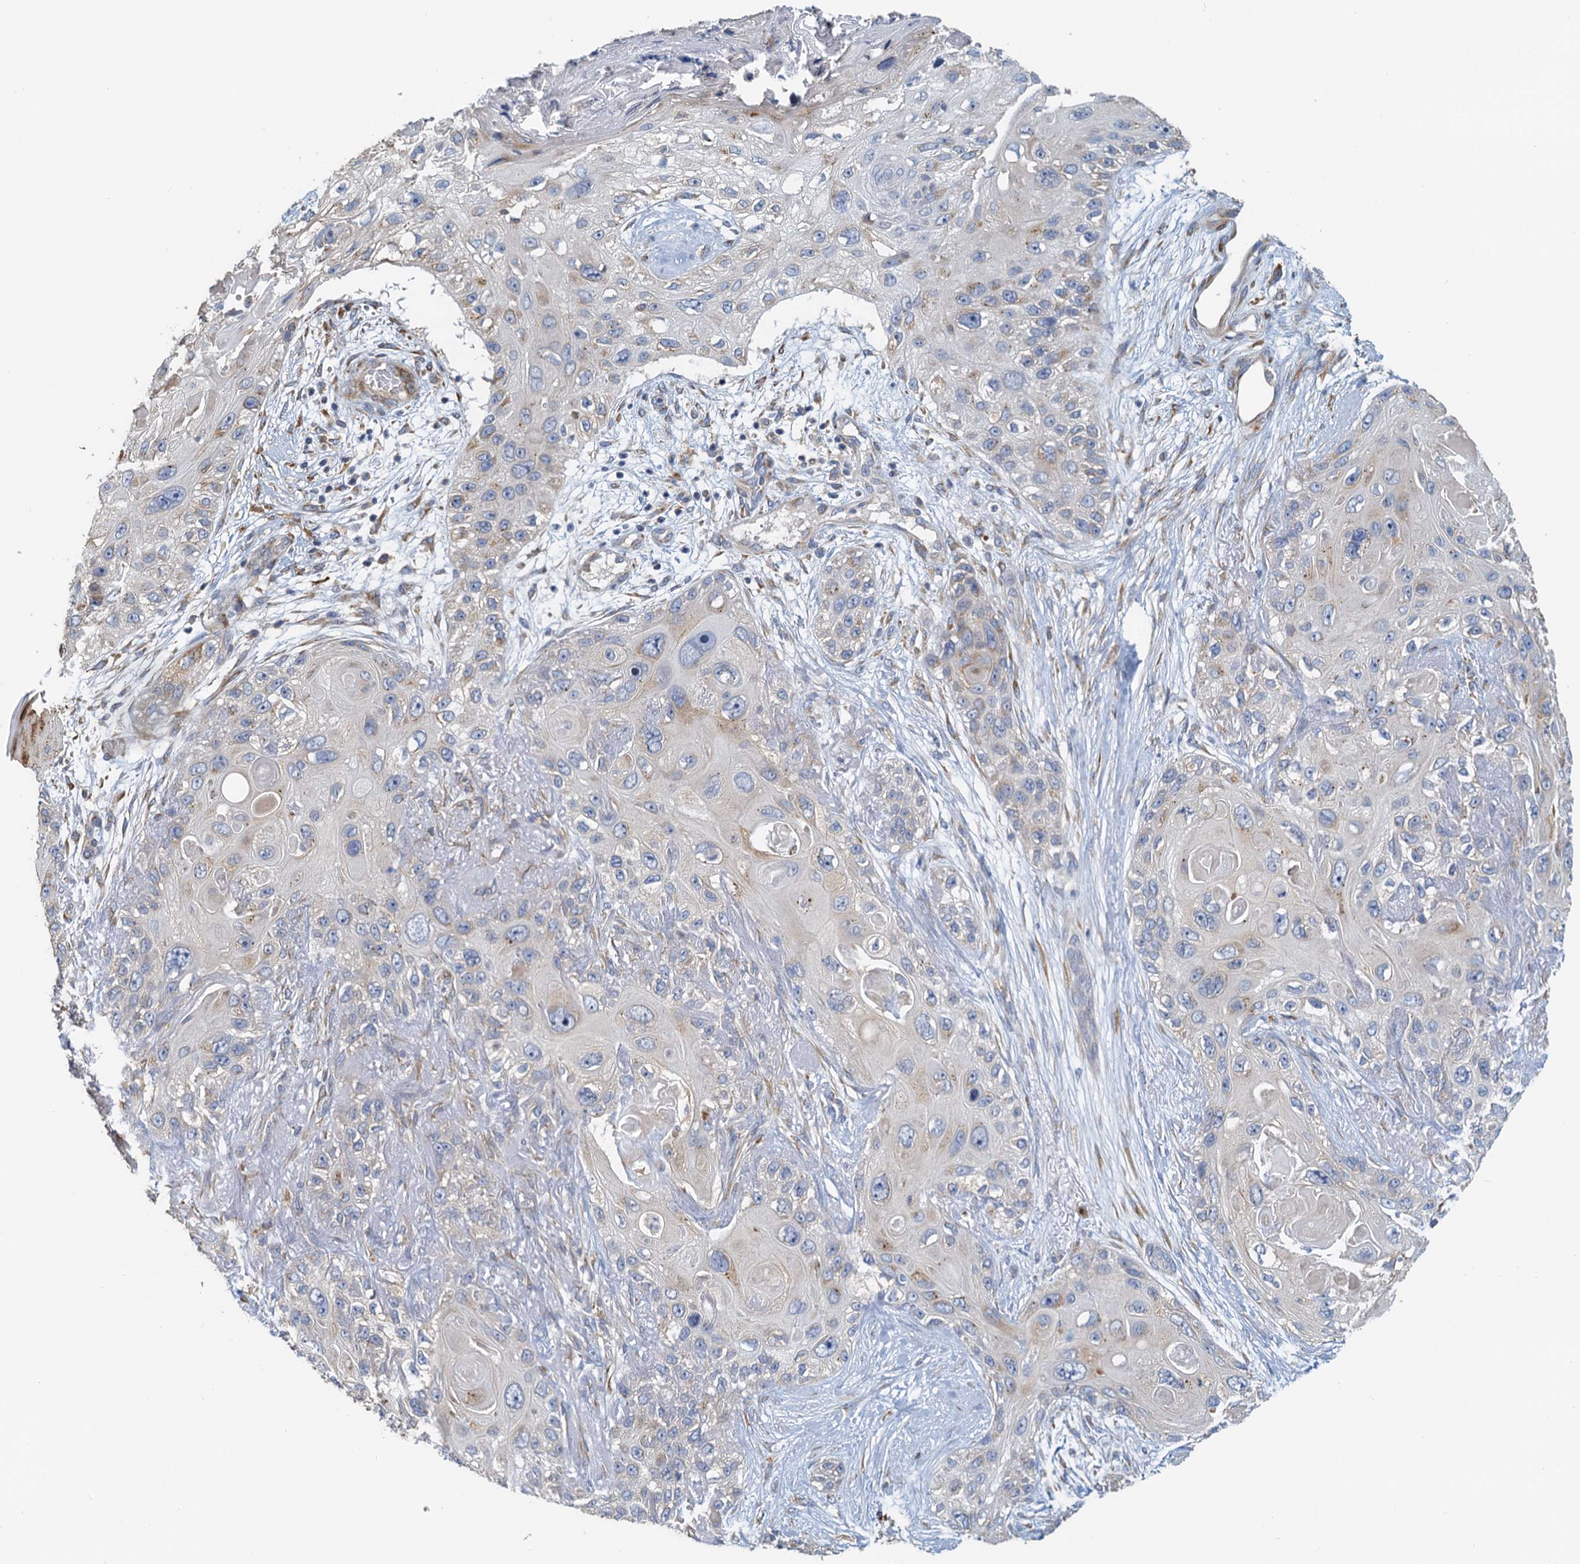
{"staining": {"intensity": "weak", "quantity": "<25%", "location": "cytoplasmic/membranous"}, "tissue": "skin cancer", "cell_type": "Tumor cells", "image_type": "cancer", "snomed": [{"axis": "morphology", "description": "Normal tissue, NOS"}, {"axis": "morphology", "description": "Squamous cell carcinoma, NOS"}, {"axis": "topography", "description": "Skin"}], "caption": "Immunohistochemistry (IHC) image of neoplastic tissue: skin cancer stained with DAB (3,3'-diaminobenzidine) exhibits no significant protein staining in tumor cells.", "gene": "NKAPD1", "patient": {"sex": "male", "age": 72}}